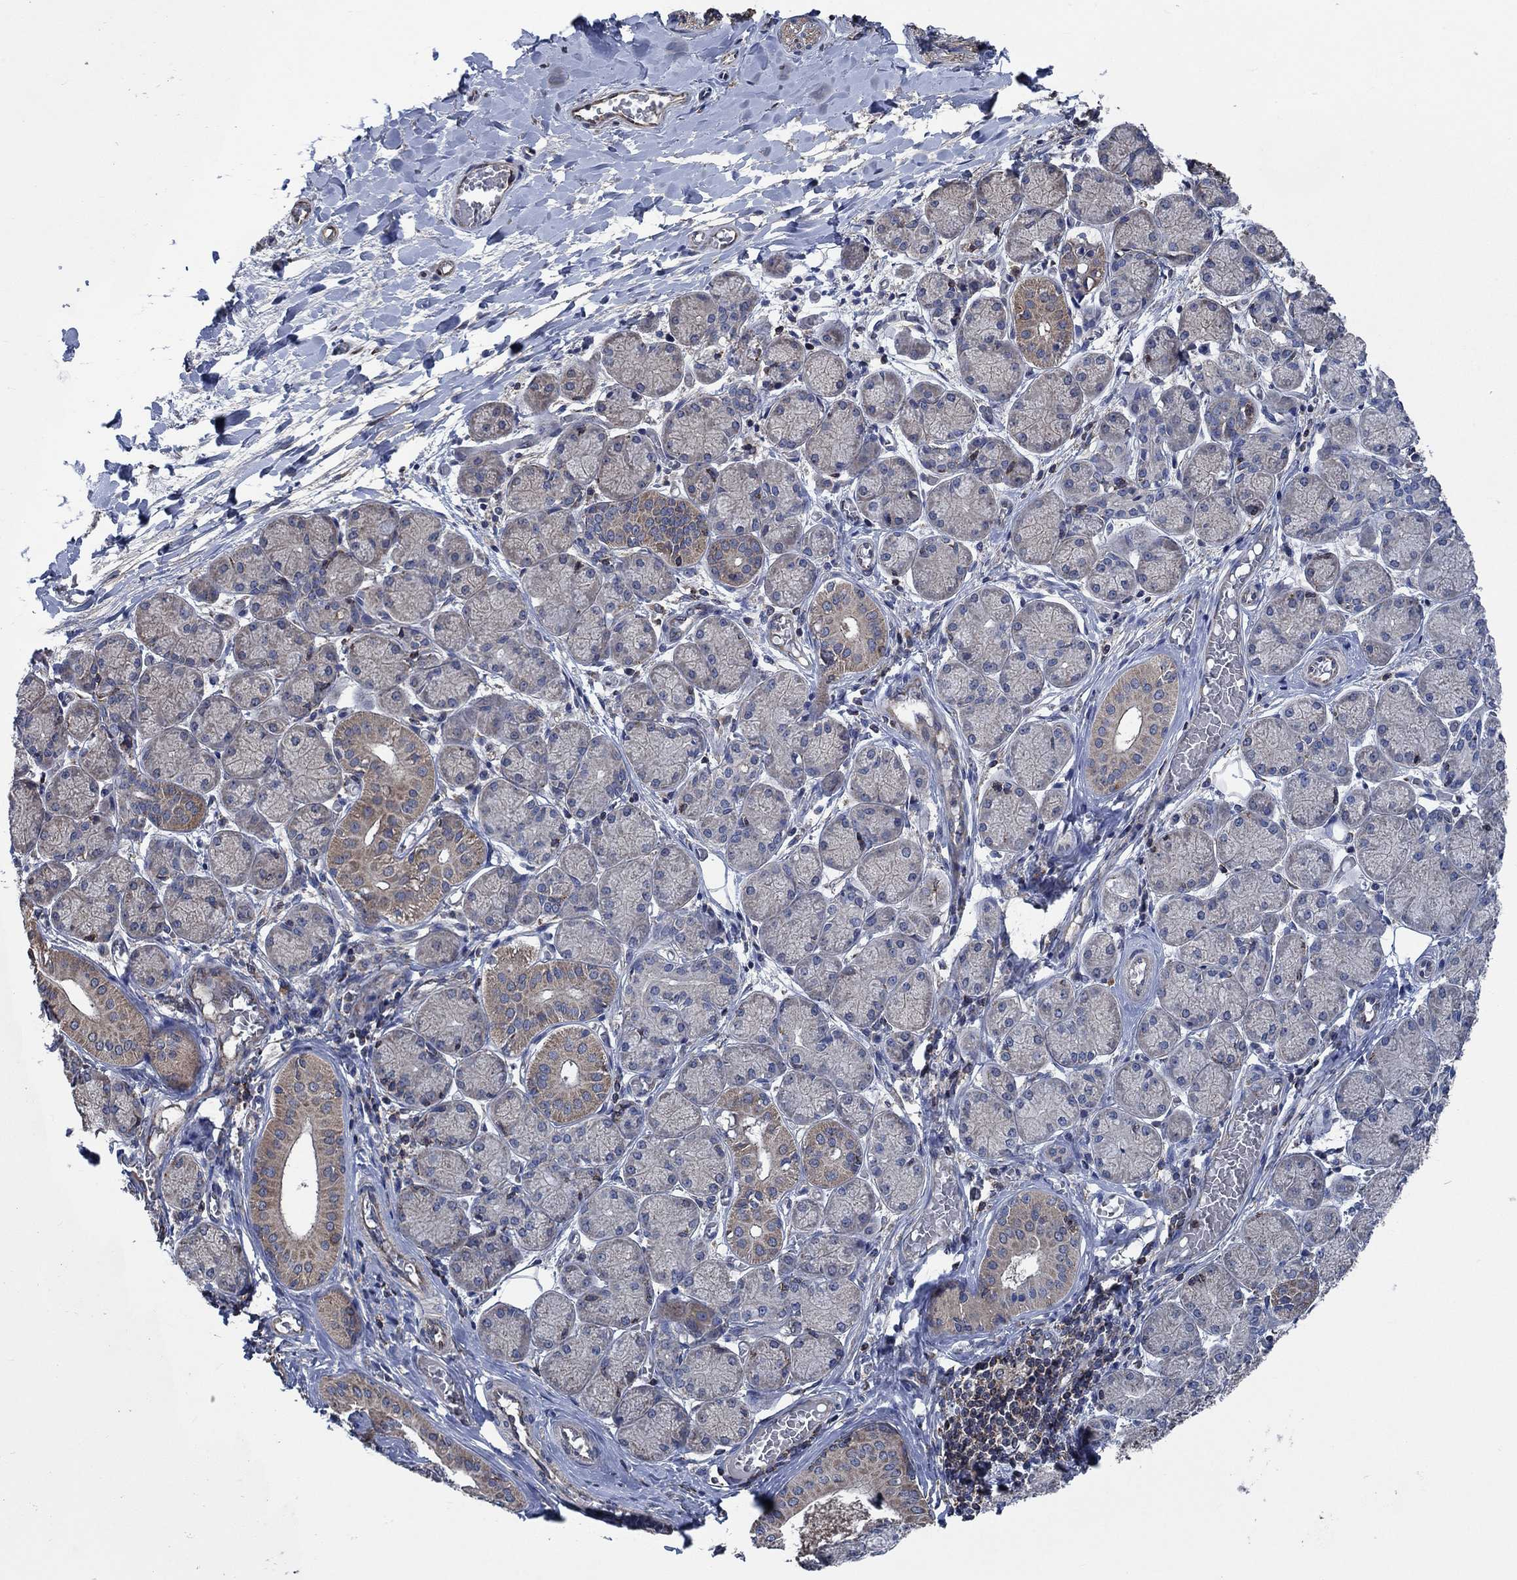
{"staining": {"intensity": "moderate", "quantity": "<25%", "location": "cytoplasmic/membranous"}, "tissue": "salivary gland", "cell_type": "Glandular cells", "image_type": "normal", "snomed": [{"axis": "morphology", "description": "Normal tissue, NOS"}, {"axis": "topography", "description": "Salivary gland"}, {"axis": "topography", "description": "Peripheral nerve tissue"}], "caption": "Brown immunohistochemical staining in normal human salivary gland displays moderate cytoplasmic/membranous positivity in about <25% of glandular cells. The staining is performed using DAB brown chromogen to label protein expression. The nuclei are counter-stained blue using hematoxylin.", "gene": "STXBP6", "patient": {"sex": "female", "age": 24}}